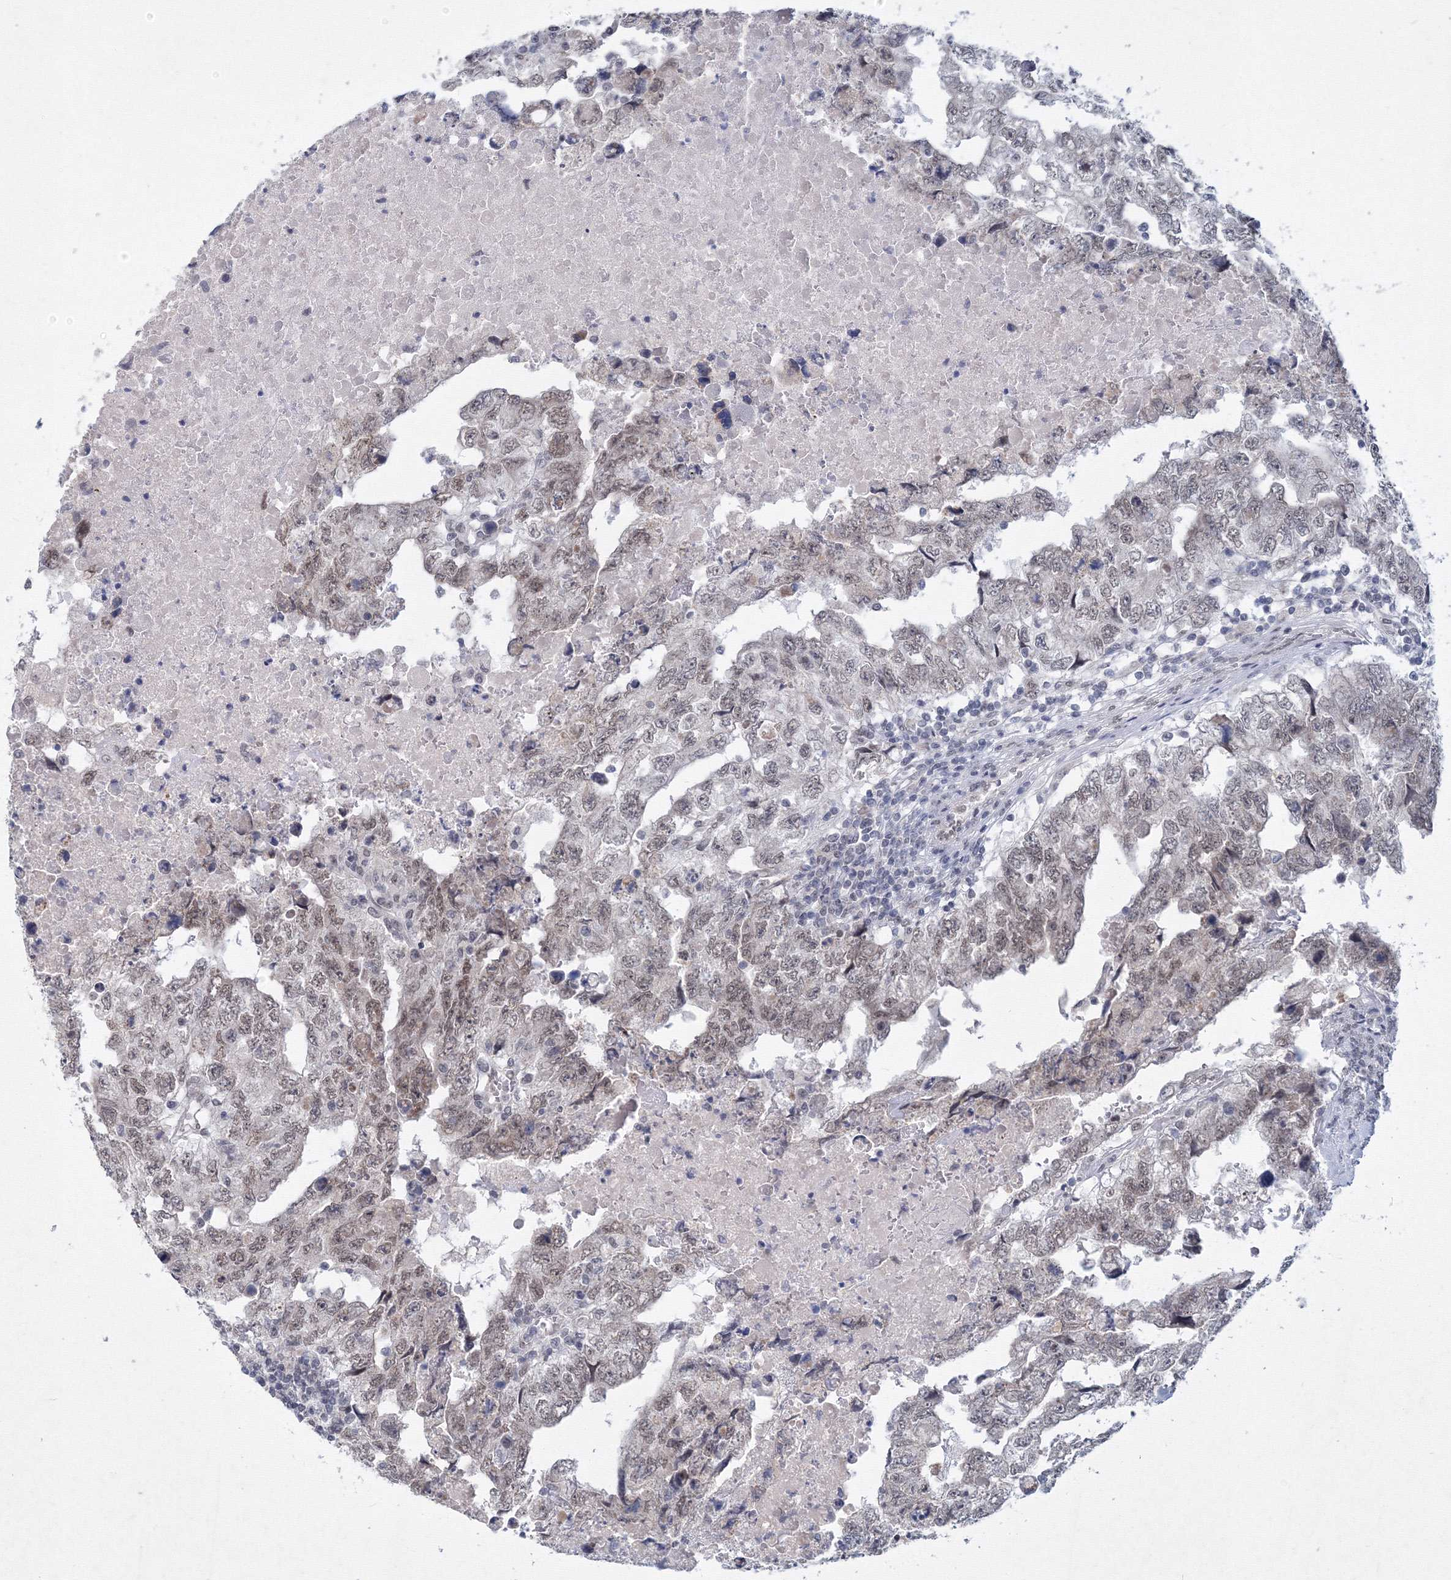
{"staining": {"intensity": "weak", "quantity": "25%-75%", "location": "nuclear"}, "tissue": "testis cancer", "cell_type": "Tumor cells", "image_type": "cancer", "snomed": [{"axis": "morphology", "description": "Carcinoma, Embryonal, NOS"}, {"axis": "topography", "description": "Testis"}], "caption": "The micrograph shows staining of testis embryonal carcinoma, revealing weak nuclear protein staining (brown color) within tumor cells.", "gene": "SF3B6", "patient": {"sex": "male", "age": 36}}